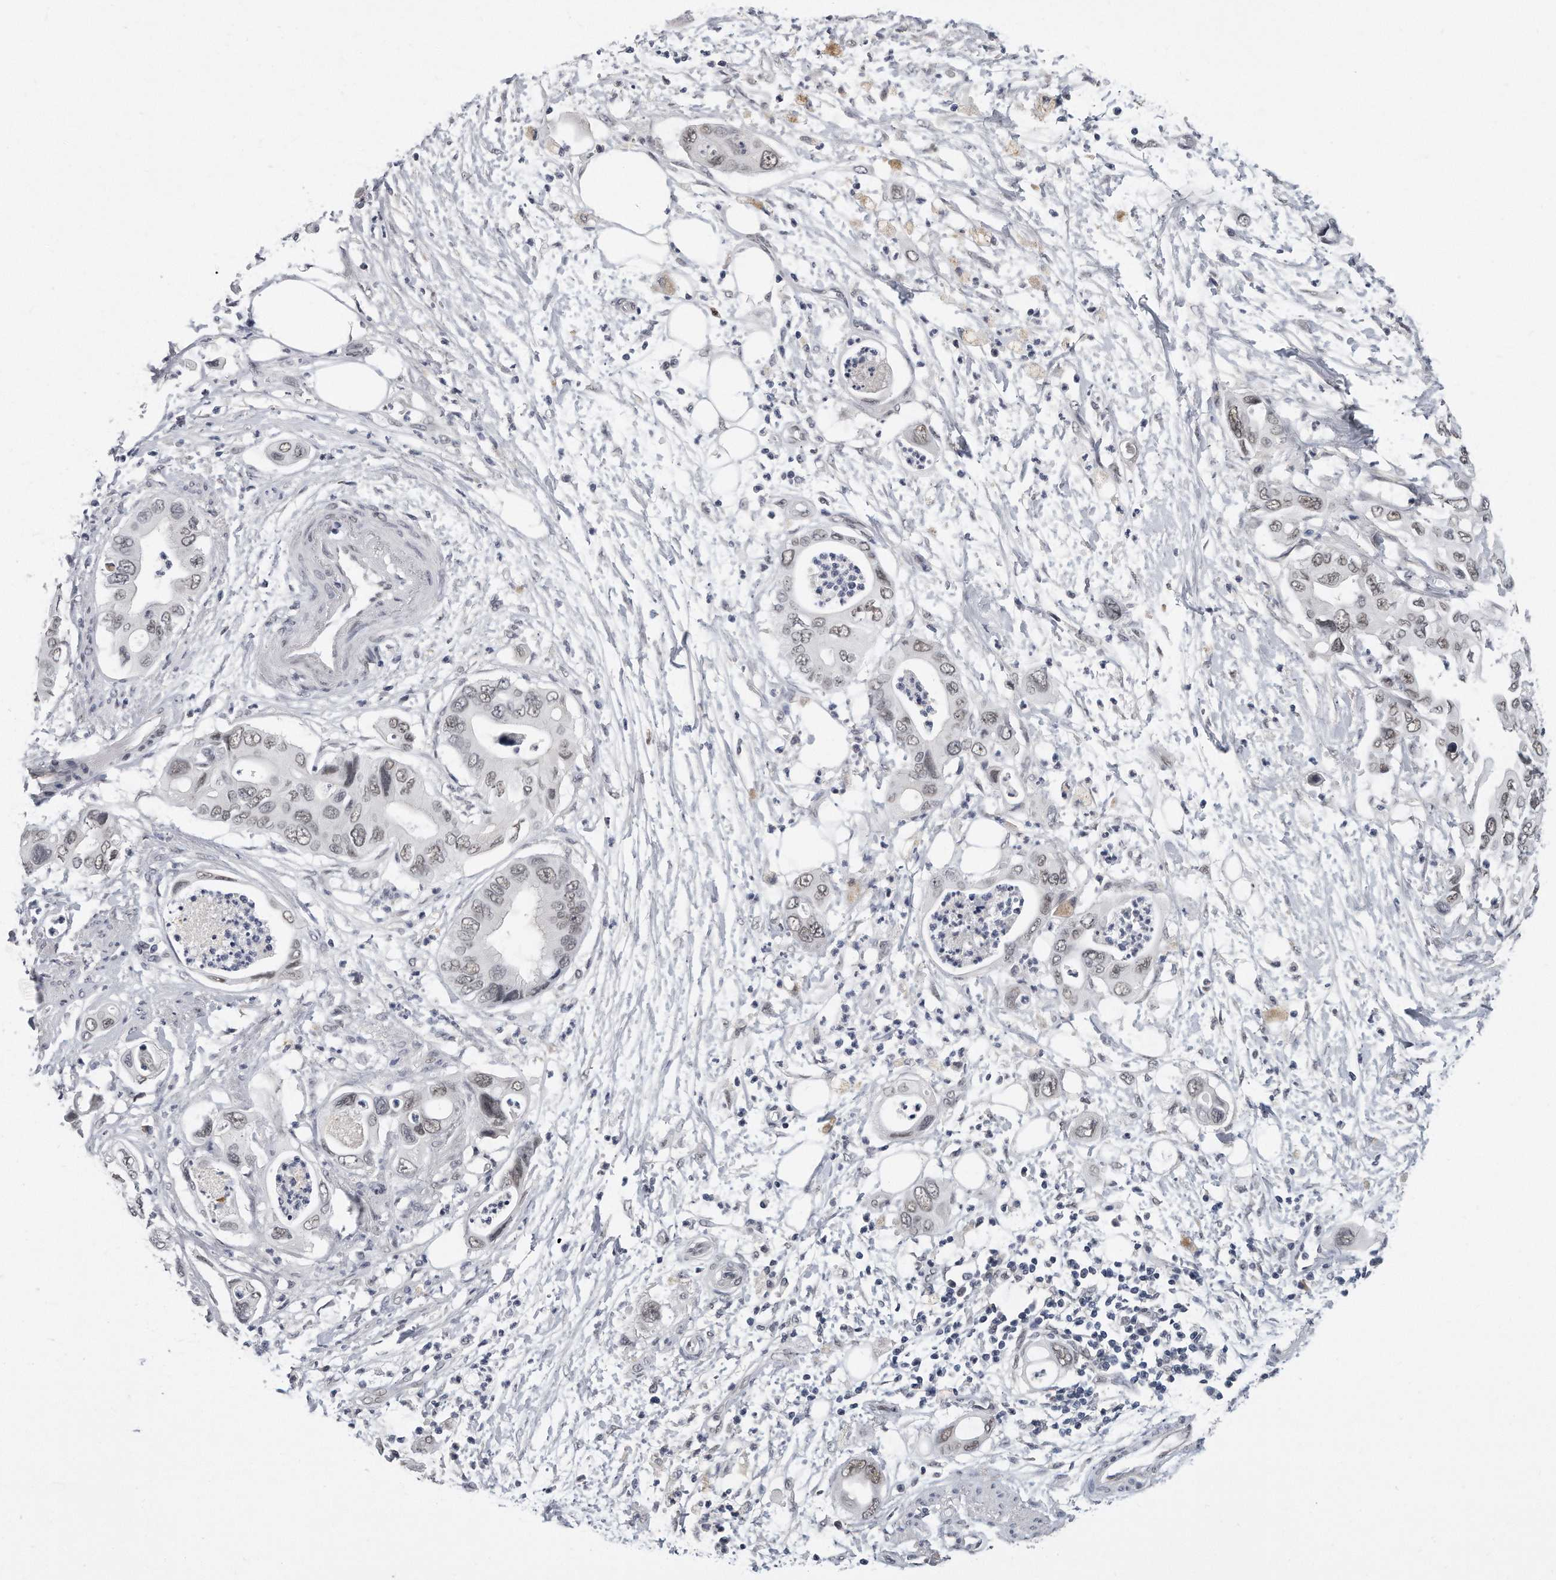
{"staining": {"intensity": "weak", "quantity": ">75%", "location": "nuclear"}, "tissue": "pancreatic cancer", "cell_type": "Tumor cells", "image_type": "cancer", "snomed": [{"axis": "morphology", "description": "Adenocarcinoma, NOS"}, {"axis": "topography", "description": "Pancreas"}], "caption": "Adenocarcinoma (pancreatic) stained for a protein (brown) exhibits weak nuclear positive expression in approximately >75% of tumor cells.", "gene": "CTBP2", "patient": {"sex": "male", "age": 66}}